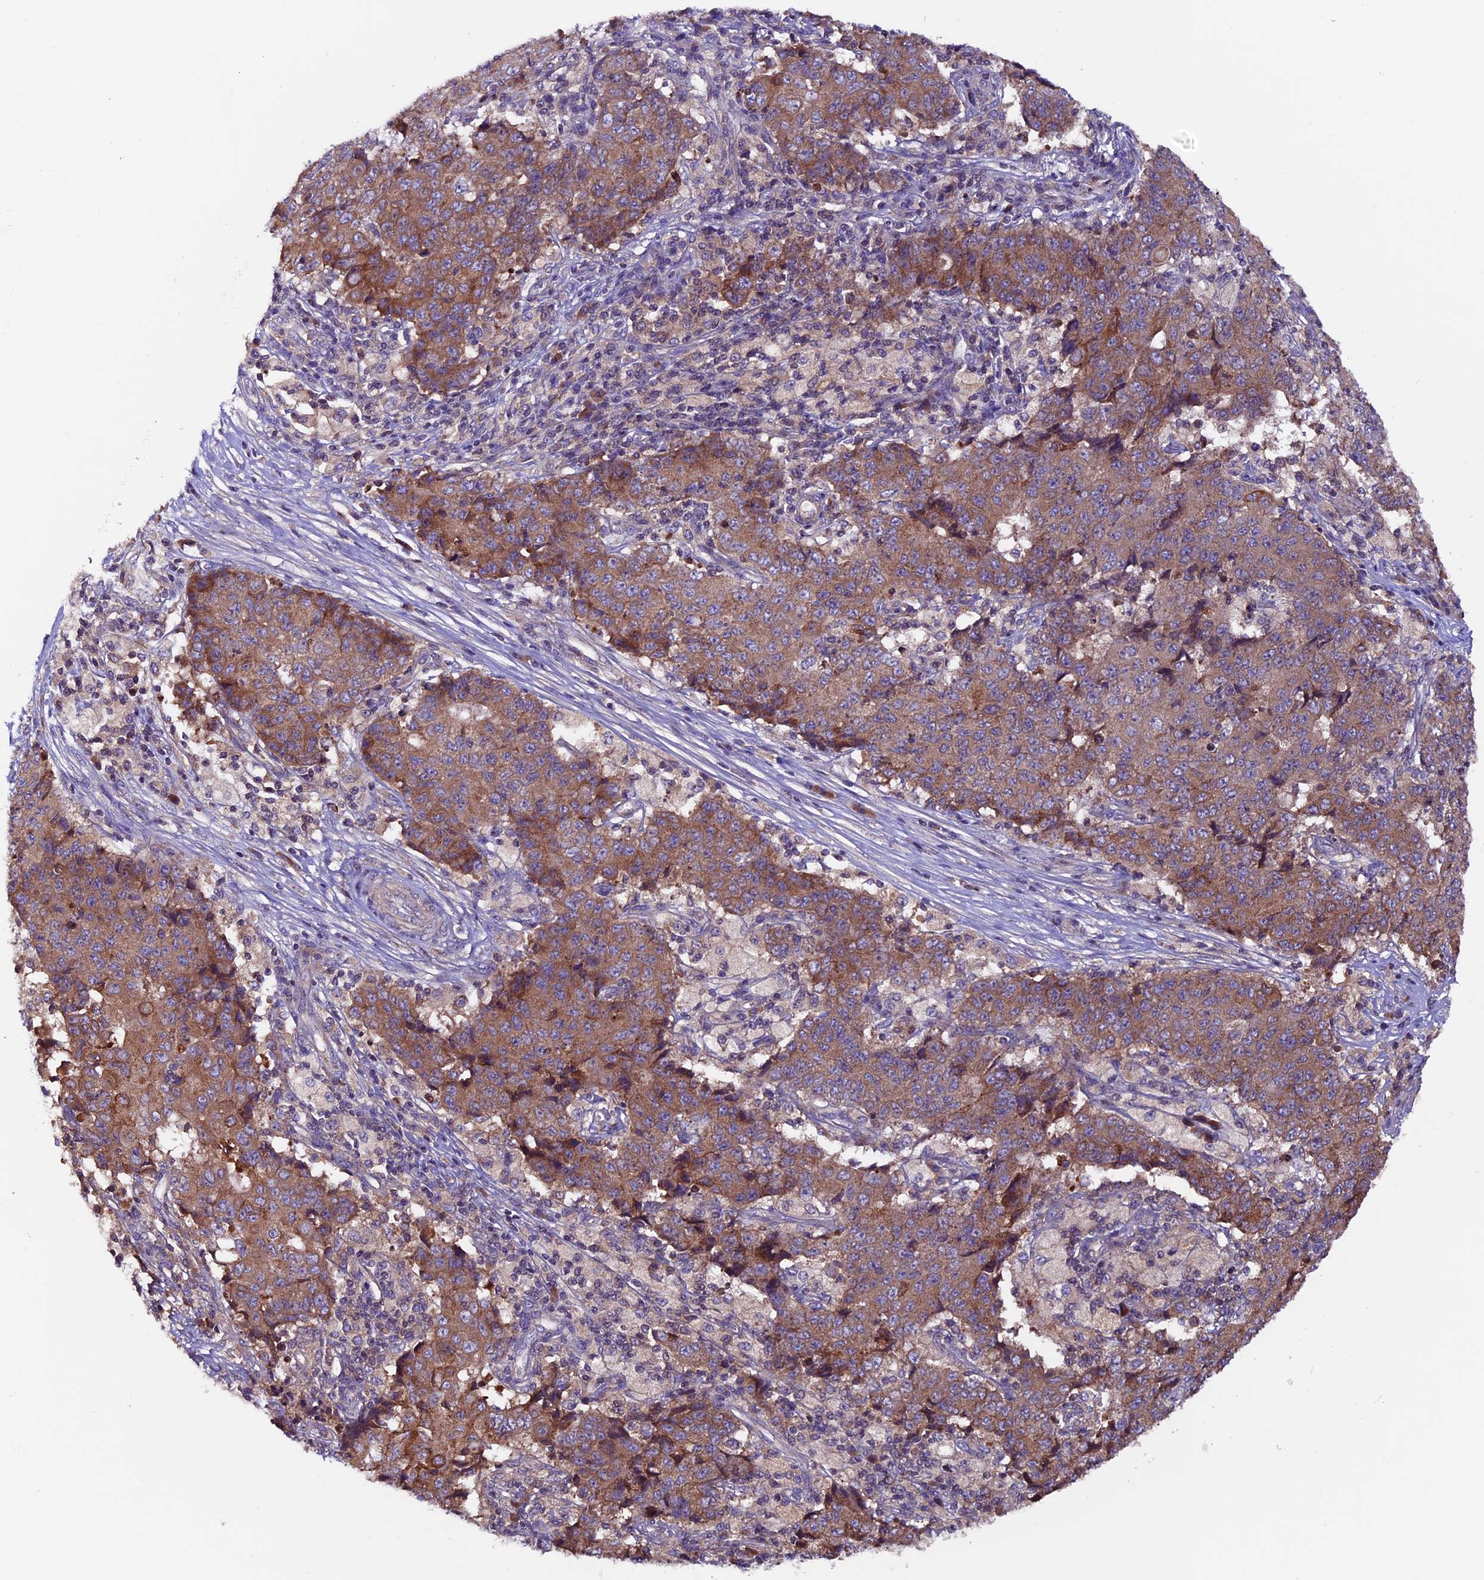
{"staining": {"intensity": "moderate", "quantity": ">75%", "location": "cytoplasmic/membranous"}, "tissue": "ovarian cancer", "cell_type": "Tumor cells", "image_type": "cancer", "snomed": [{"axis": "morphology", "description": "Carcinoma, endometroid"}, {"axis": "topography", "description": "Ovary"}], "caption": "This is a micrograph of immunohistochemistry (IHC) staining of ovarian endometroid carcinoma, which shows moderate staining in the cytoplasmic/membranous of tumor cells.", "gene": "ZNF598", "patient": {"sex": "female", "age": 42}}